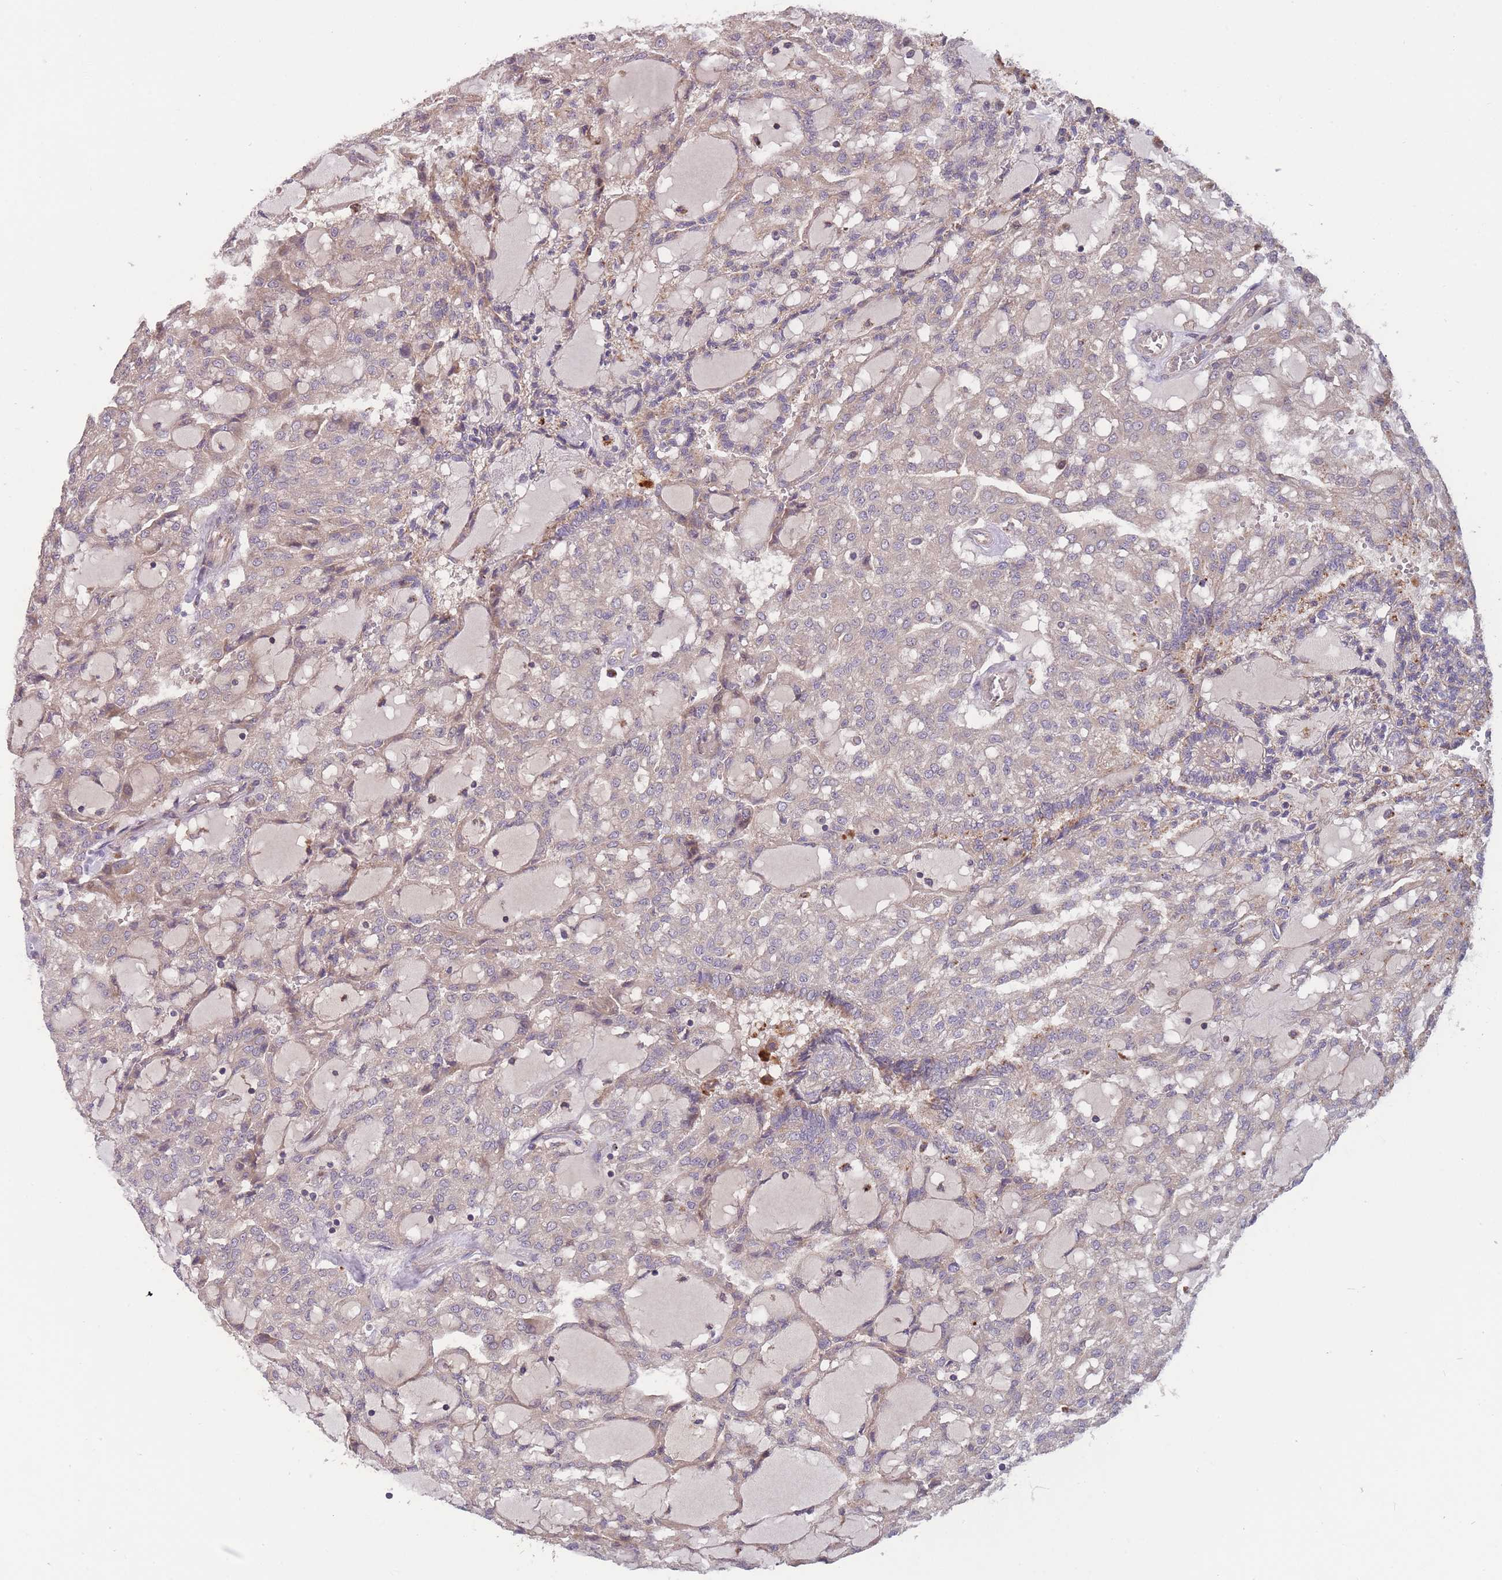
{"staining": {"intensity": "weak", "quantity": "25%-75%", "location": "cytoplasmic/membranous"}, "tissue": "renal cancer", "cell_type": "Tumor cells", "image_type": "cancer", "snomed": [{"axis": "morphology", "description": "Adenocarcinoma, NOS"}, {"axis": "topography", "description": "Kidney"}], "caption": "This image exhibits immunohistochemistry staining of human renal cancer, with low weak cytoplasmic/membranous expression in approximately 25%-75% of tumor cells.", "gene": "ITPKC", "patient": {"sex": "male", "age": 63}}